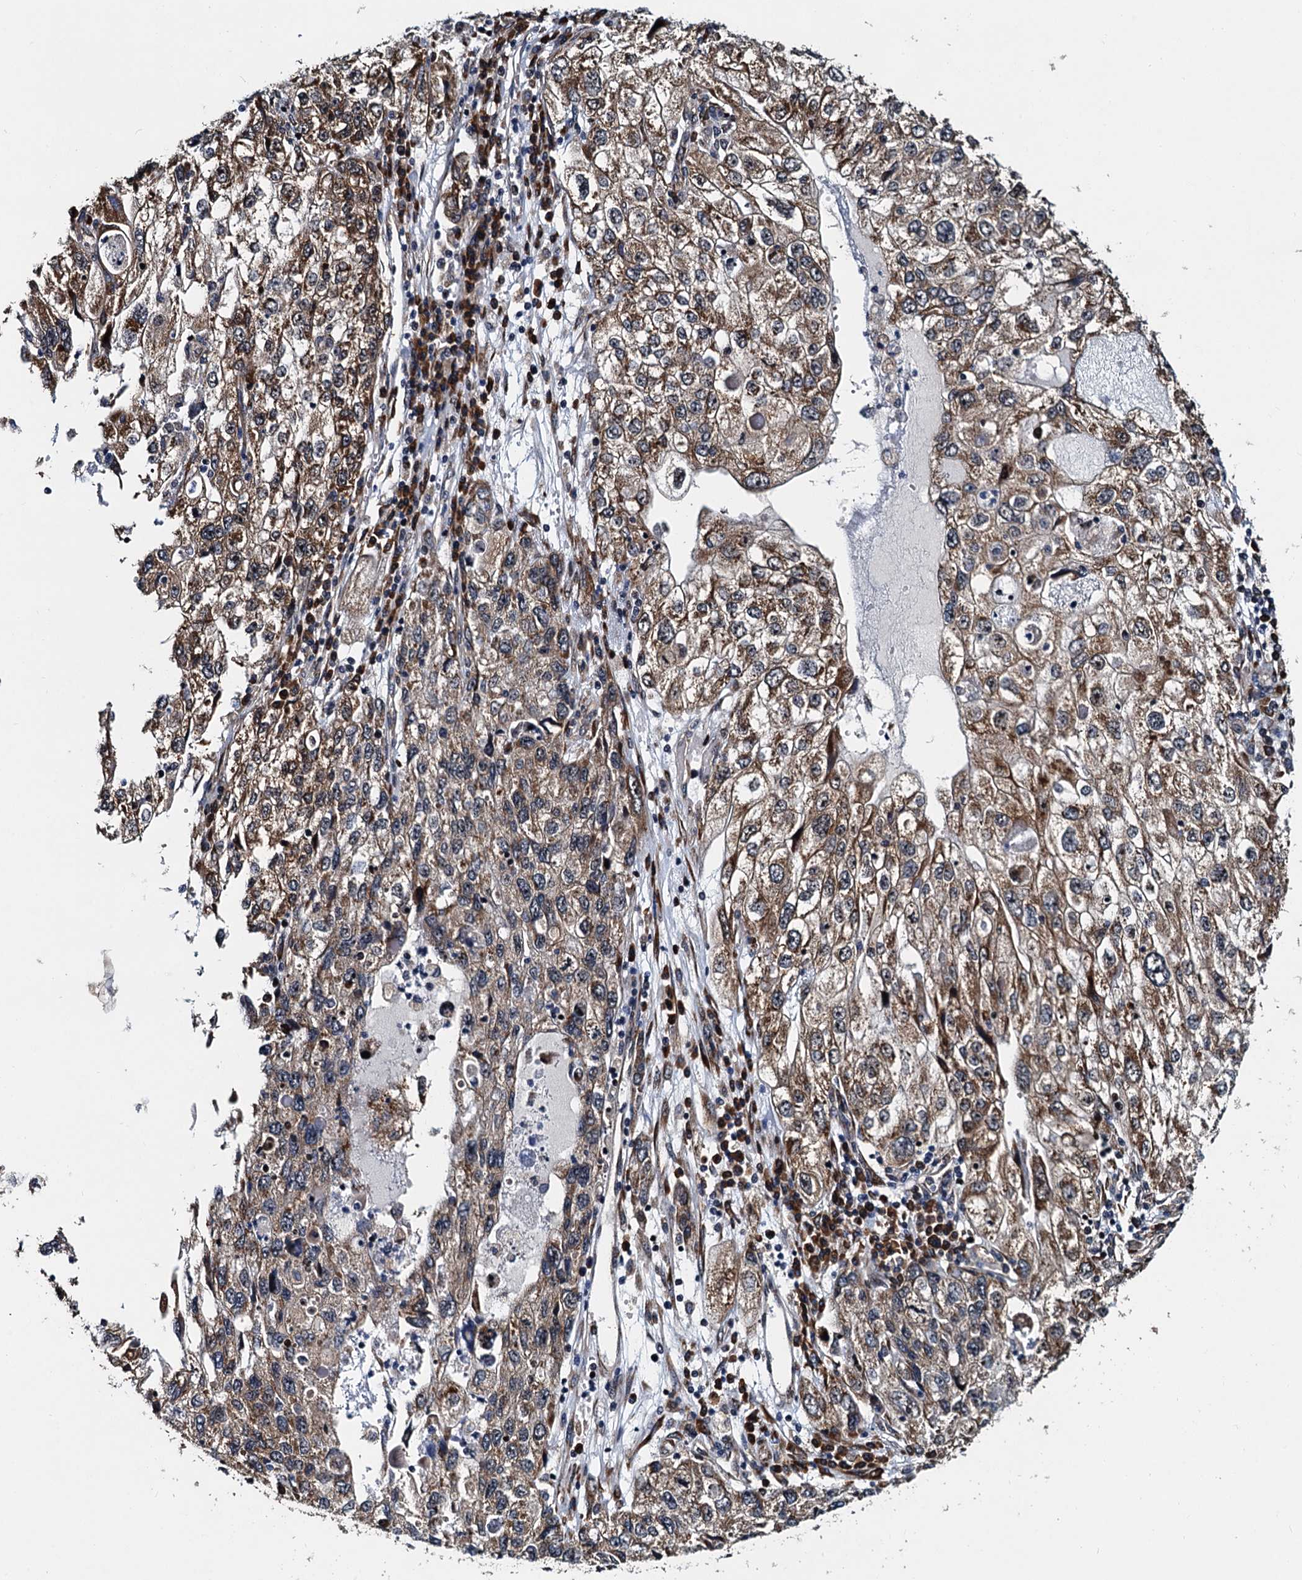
{"staining": {"intensity": "moderate", "quantity": ">75%", "location": "cytoplasmic/membranous"}, "tissue": "endometrial cancer", "cell_type": "Tumor cells", "image_type": "cancer", "snomed": [{"axis": "morphology", "description": "Adenocarcinoma, NOS"}, {"axis": "topography", "description": "Endometrium"}], "caption": "About >75% of tumor cells in human endometrial adenocarcinoma reveal moderate cytoplasmic/membranous protein expression as visualized by brown immunohistochemical staining.", "gene": "DNAJC21", "patient": {"sex": "female", "age": 49}}